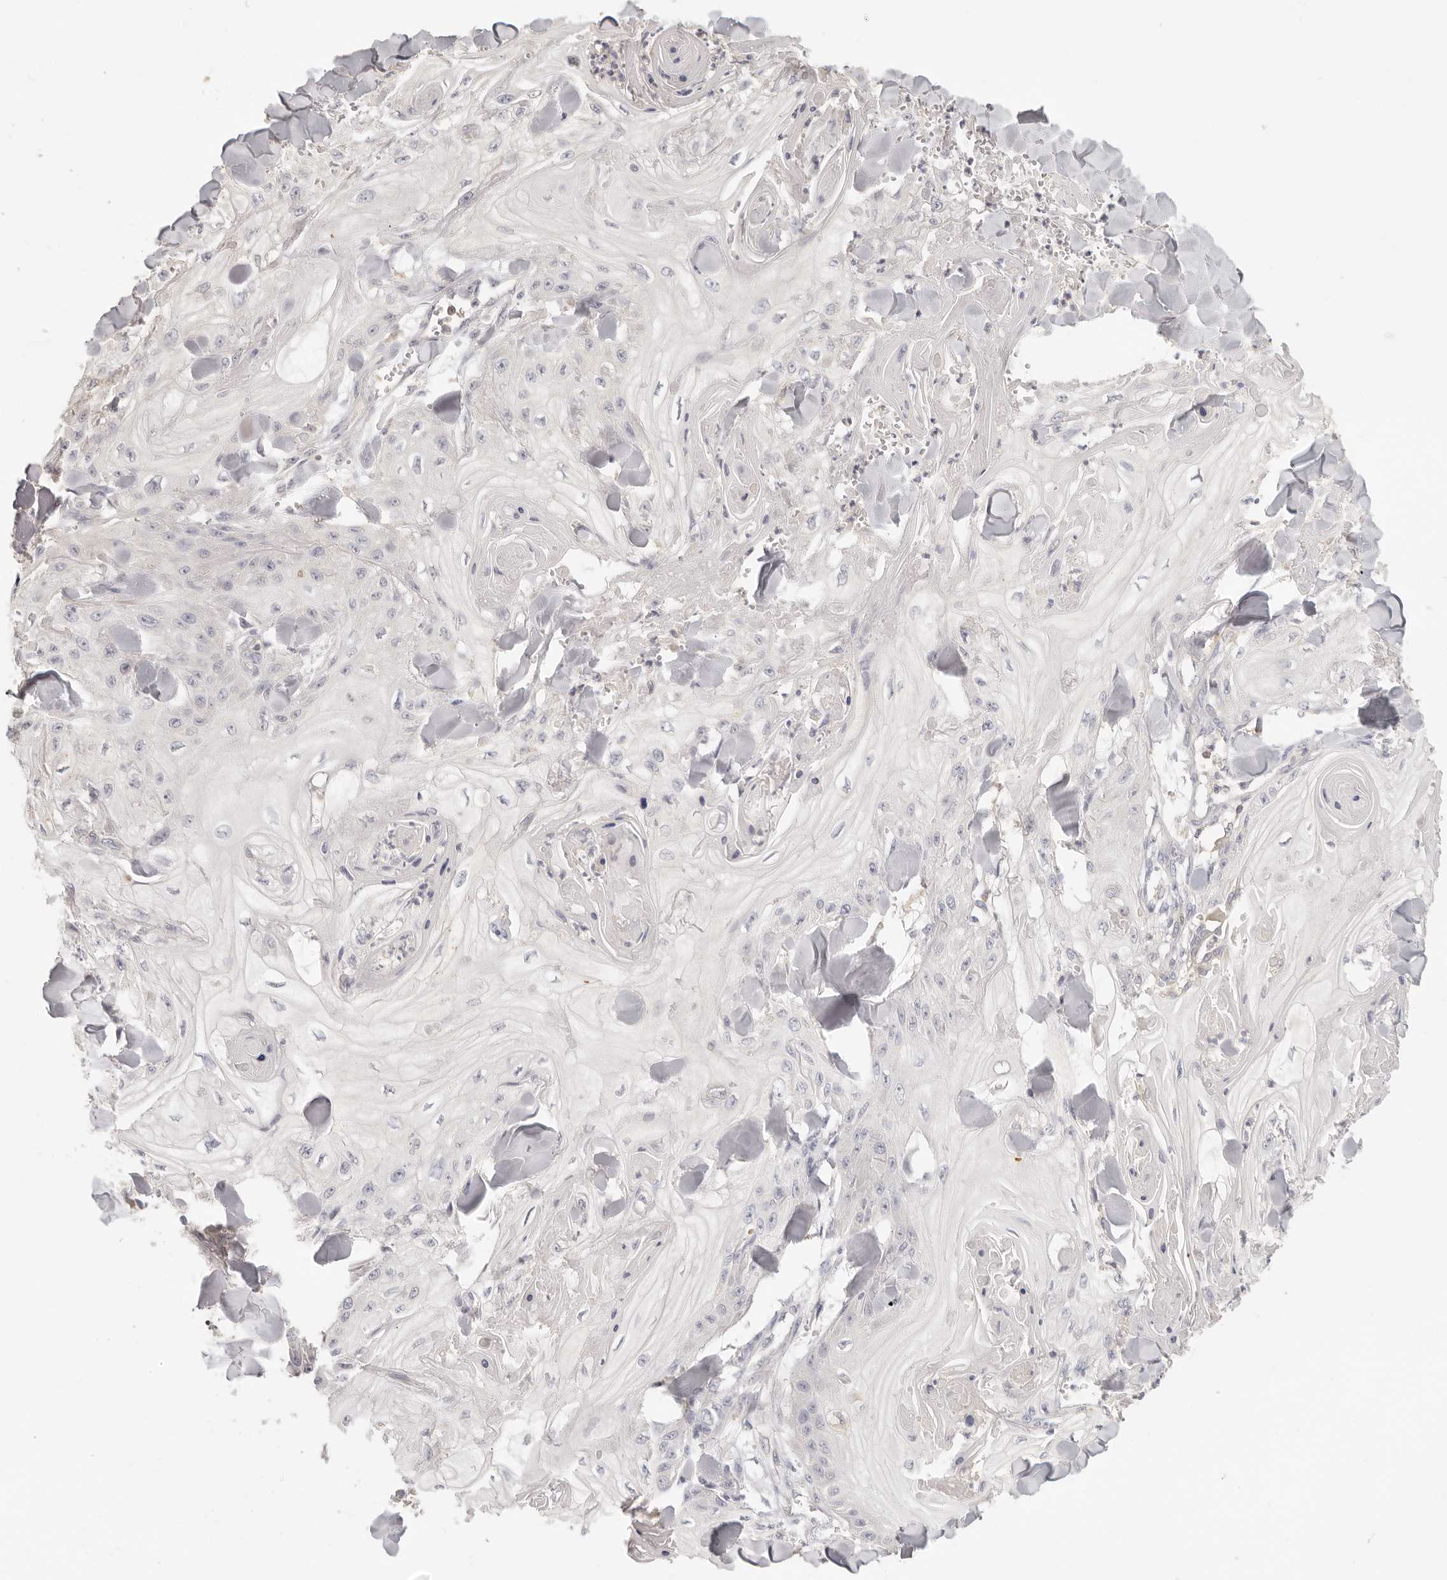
{"staining": {"intensity": "negative", "quantity": "none", "location": "none"}, "tissue": "skin cancer", "cell_type": "Tumor cells", "image_type": "cancer", "snomed": [{"axis": "morphology", "description": "Squamous cell carcinoma, NOS"}, {"axis": "topography", "description": "Skin"}], "caption": "Immunohistochemistry of human skin squamous cell carcinoma exhibits no staining in tumor cells.", "gene": "CSK", "patient": {"sex": "male", "age": 74}}